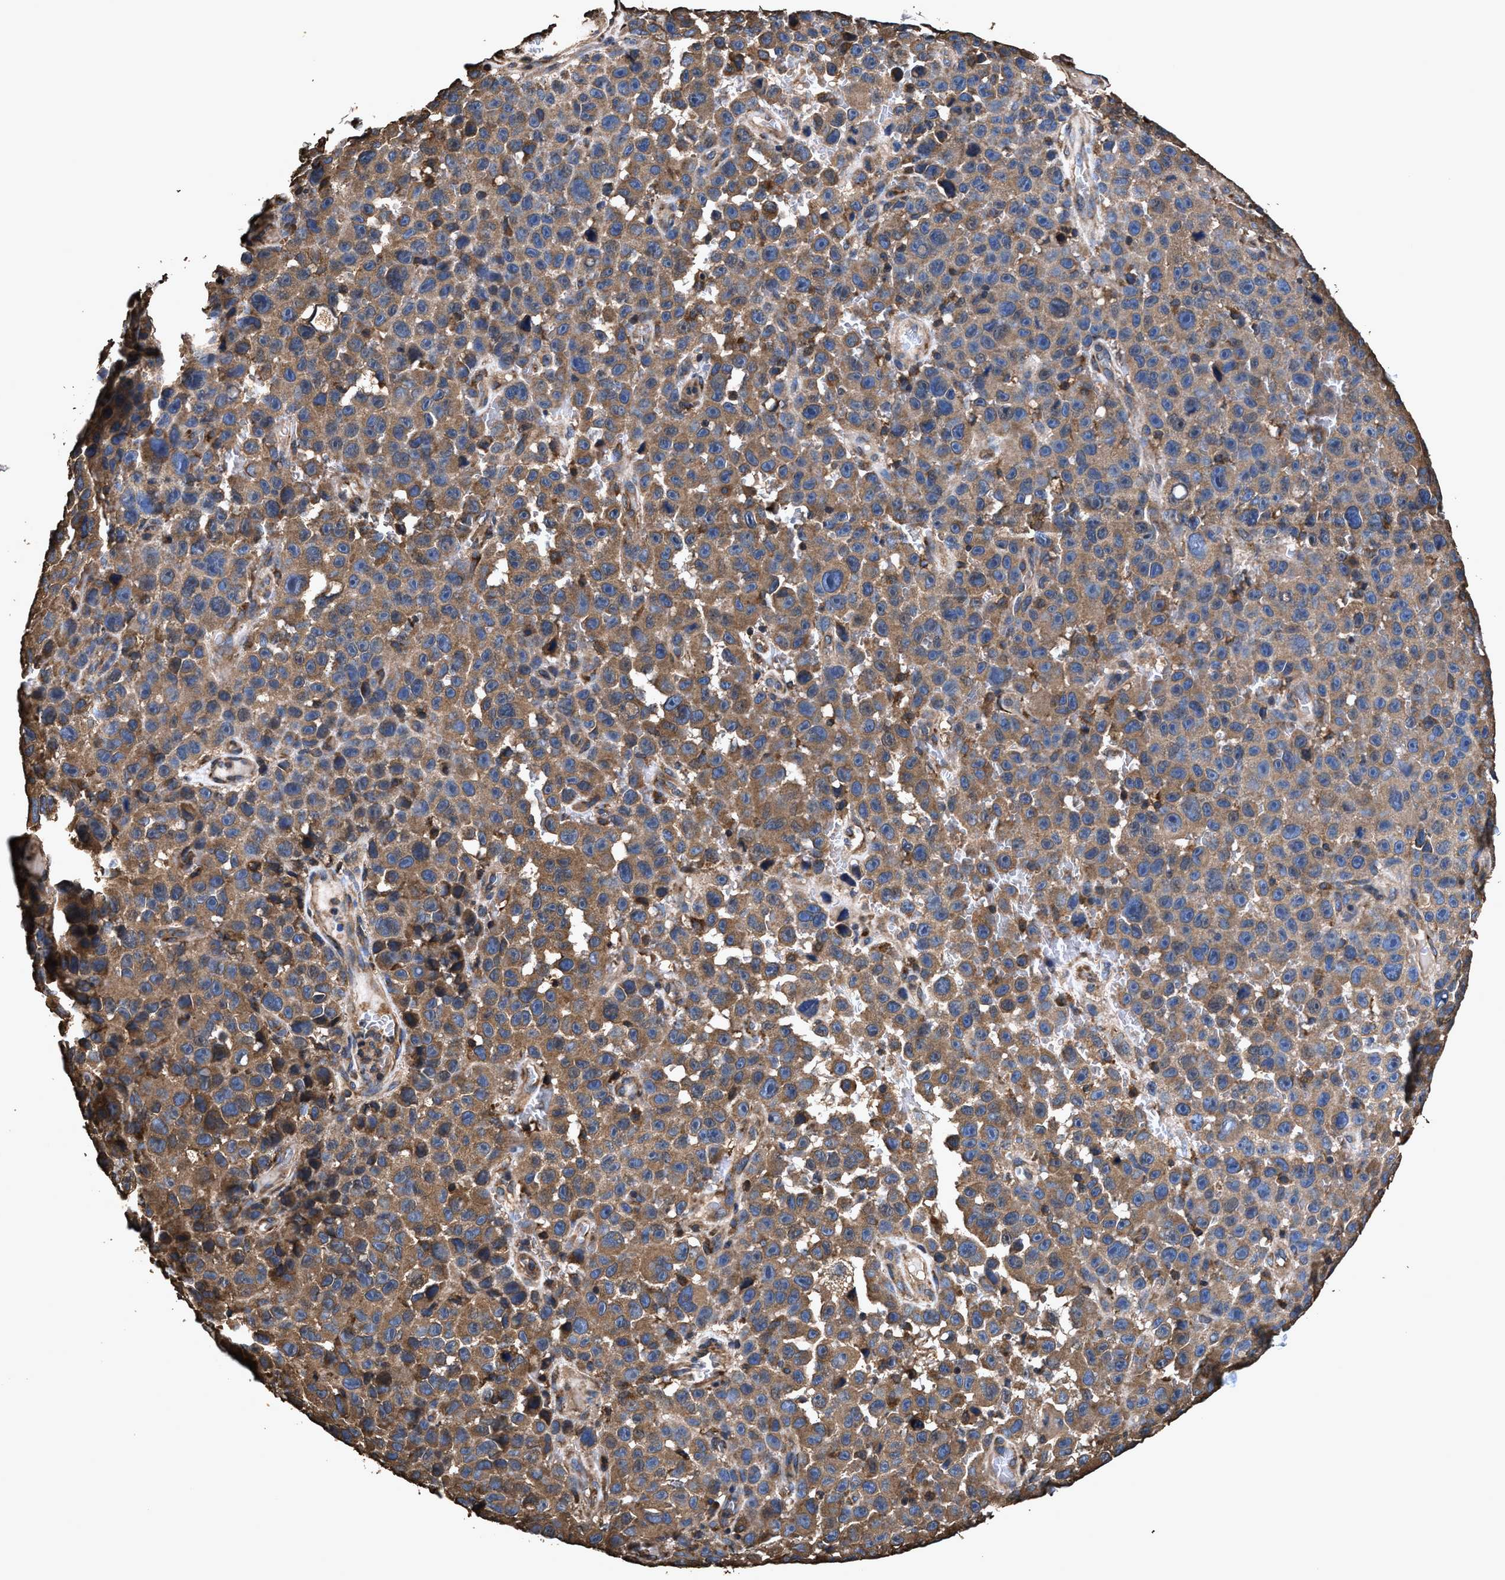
{"staining": {"intensity": "moderate", "quantity": ">75%", "location": "cytoplasmic/membranous"}, "tissue": "melanoma", "cell_type": "Tumor cells", "image_type": "cancer", "snomed": [{"axis": "morphology", "description": "Malignant melanoma, NOS"}, {"axis": "topography", "description": "Skin"}], "caption": "This is an image of immunohistochemistry (IHC) staining of melanoma, which shows moderate staining in the cytoplasmic/membranous of tumor cells.", "gene": "ZMYND19", "patient": {"sex": "female", "age": 82}}